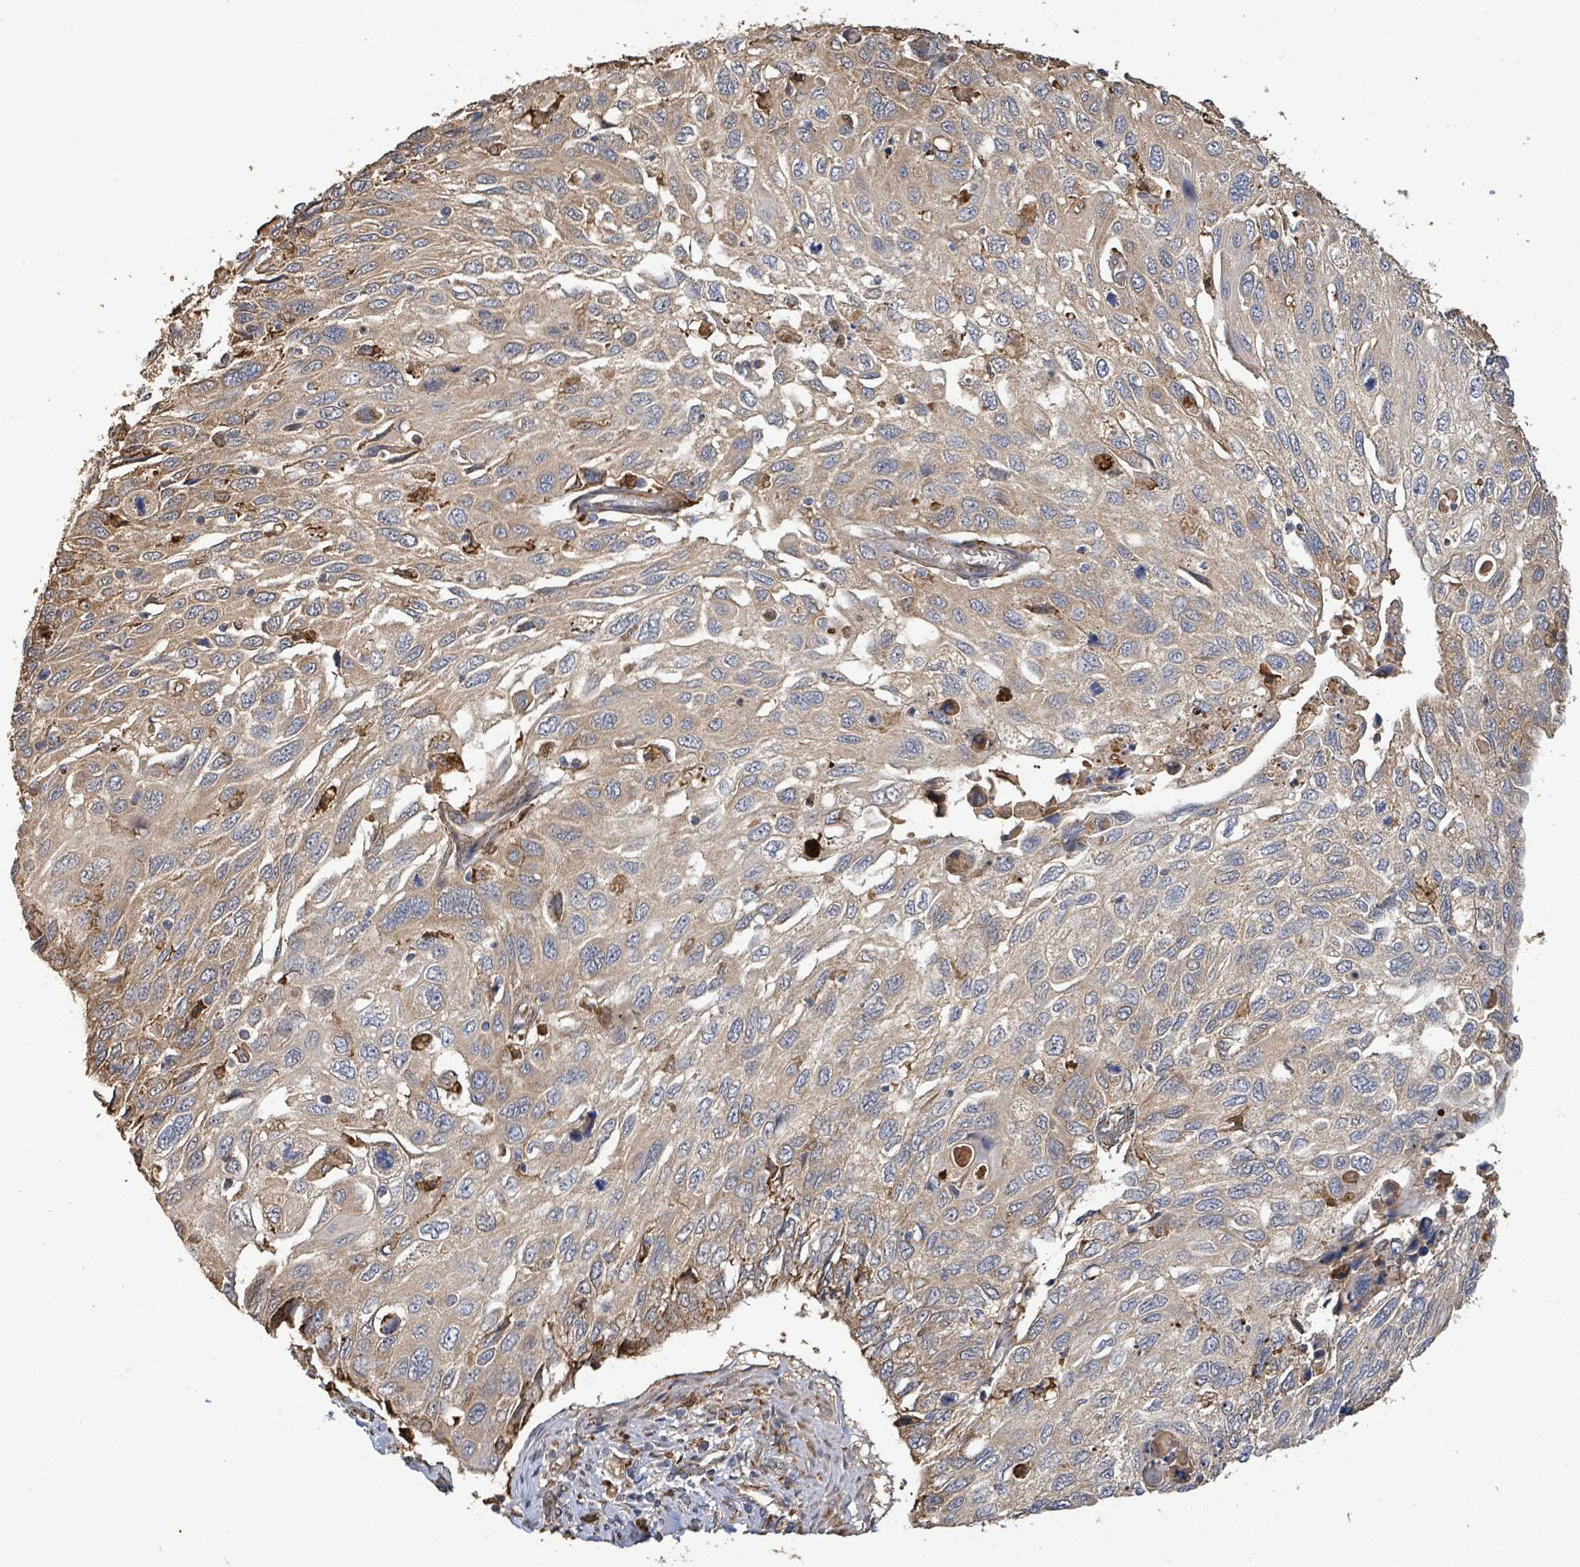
{"staining": {"intensity": "weak", "quantity": "25%-75%", "location": "cytoplasmic/membranous"}, "tissue": "cervical cancer", "cell_type": "Tumor cells", "image_type": "cancer", "snomed": [{"axis": "morphology", "description": "Squamous cell carcinoma, NOS"}, {"axis": "topography", "description": "Cervix"}], "caption": "About 25%-75% of tumor cells in human cervical squamous cell carcinoma show weak cytoplasmic/membranous protein positivity as visualized by brown immunohistochemical staining.", "gene": "ARPIN", "patient": {"sex": "female", "age": 70}}